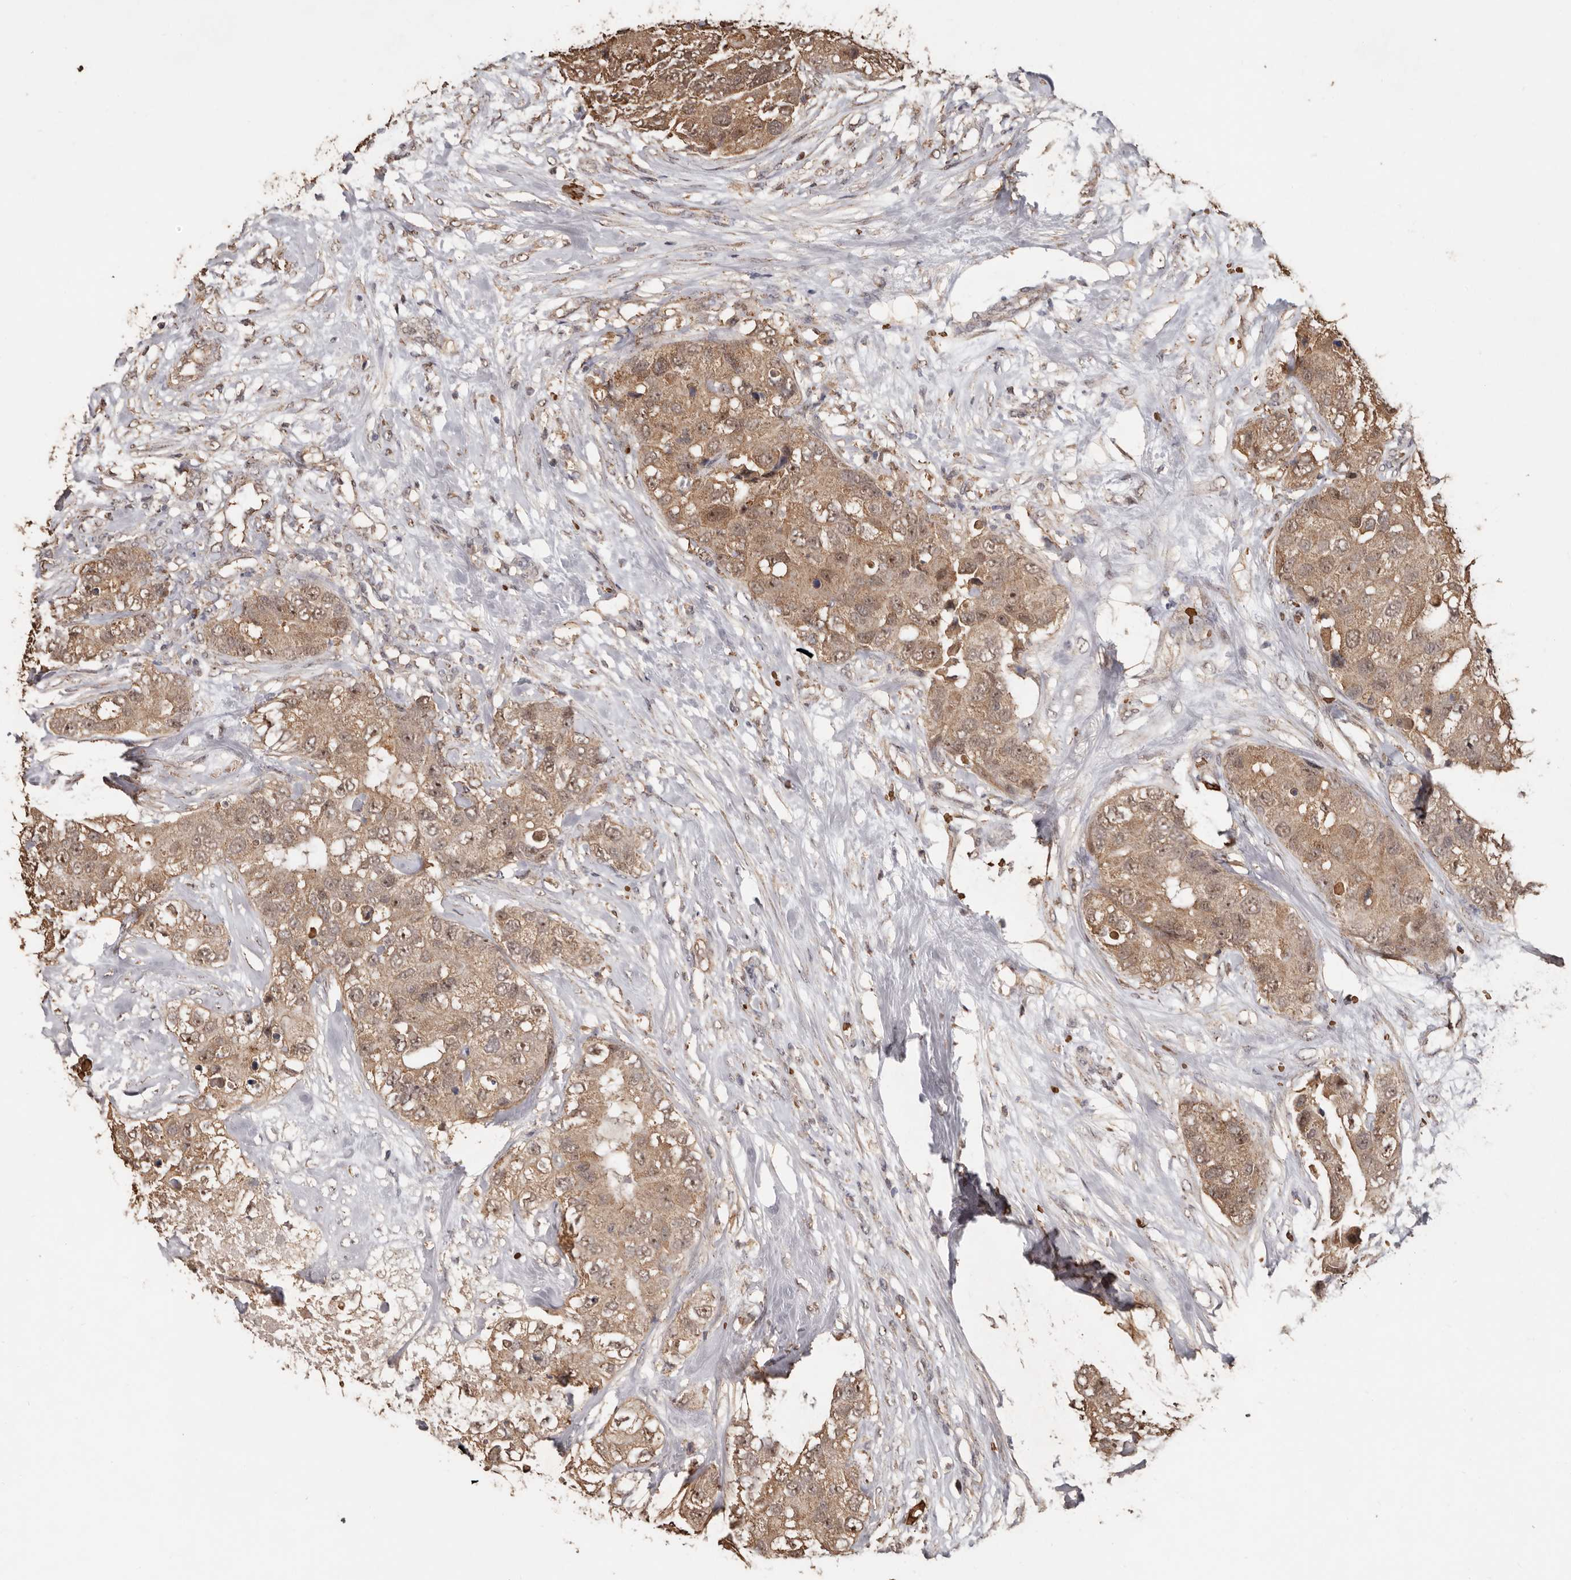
{"staining": {"intensity": "moderate", "quantity": ">75%", "location": "cytoplasmic/membranous,nuclear"}, "tissue": "breast cancer", "cell_type": "Tumor cells", "image_type": "cancer", "snomed": [{"axis": "morphology", "description": "Duct carcinoma"}, {"axis": "topography", "description": "Breast"}], "caption": "Breast cancer (invasive ductal carcinoma) was stained to show a protein in brown. There is medium levels of moderate cytoplasmic/membranous and nuclear staining in approximately >75% of tumor cells.", "gene": "GRAMD2A", "patient": {"sex": "female", "age": 62}}